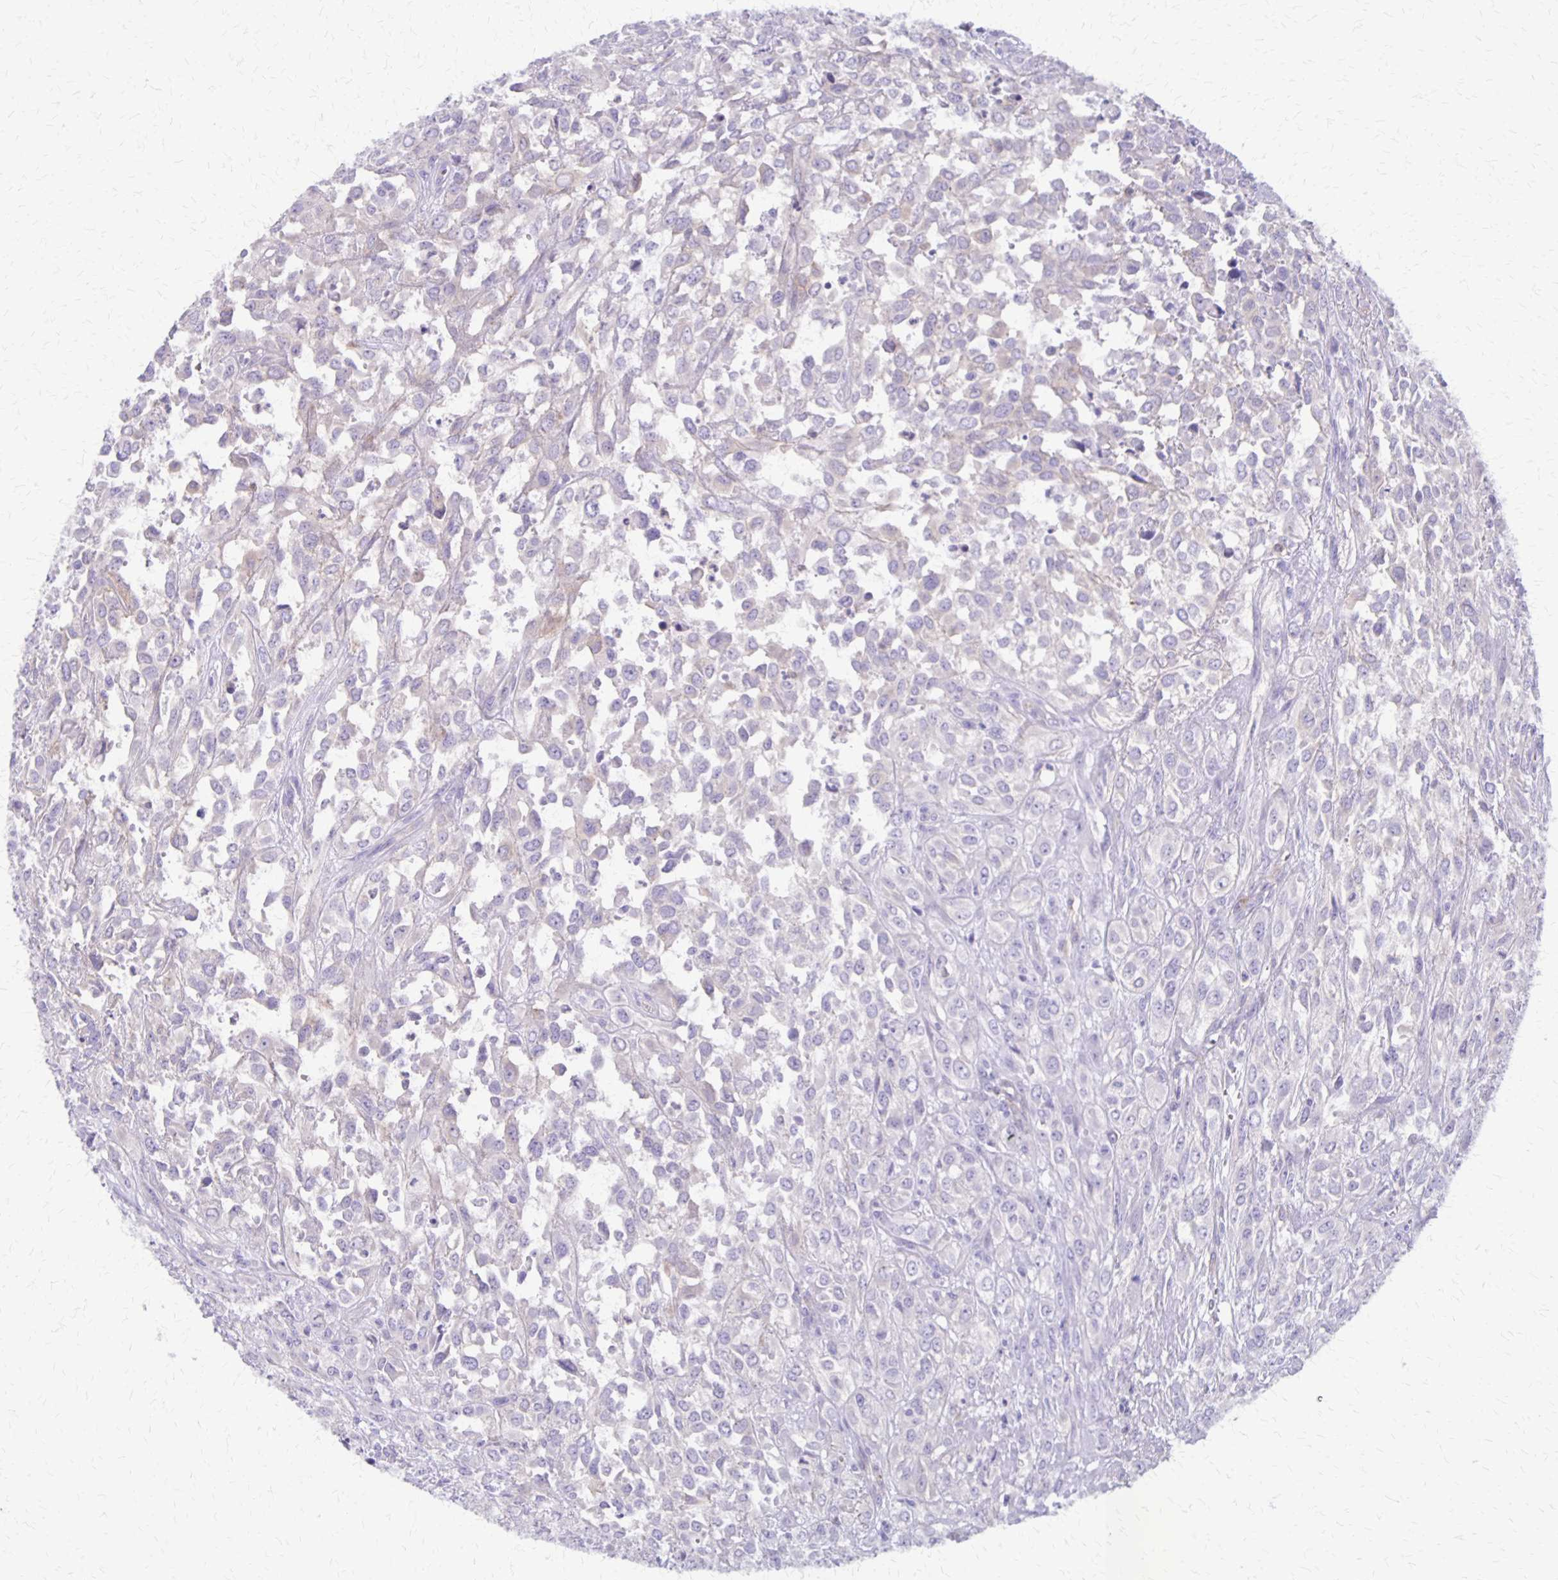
{"staining": {"intensity": "negative", "quantity": "none", "location": "none"}, "tissue": "urothelial cancer", "cell_type": "Tumor cells", "image_type": "cancer", "snomed": [{"axis": "morphology", "description": "Urothelial carcinoma, High grade"}, {"axis": "topography", "description": "Urinary bladder"}], "caption": "Tumor cells are negative for brown protein staining in urothelial cancer.", "gene": "SEPTIN5", "patient": {"sex": "male", "age": 67}}